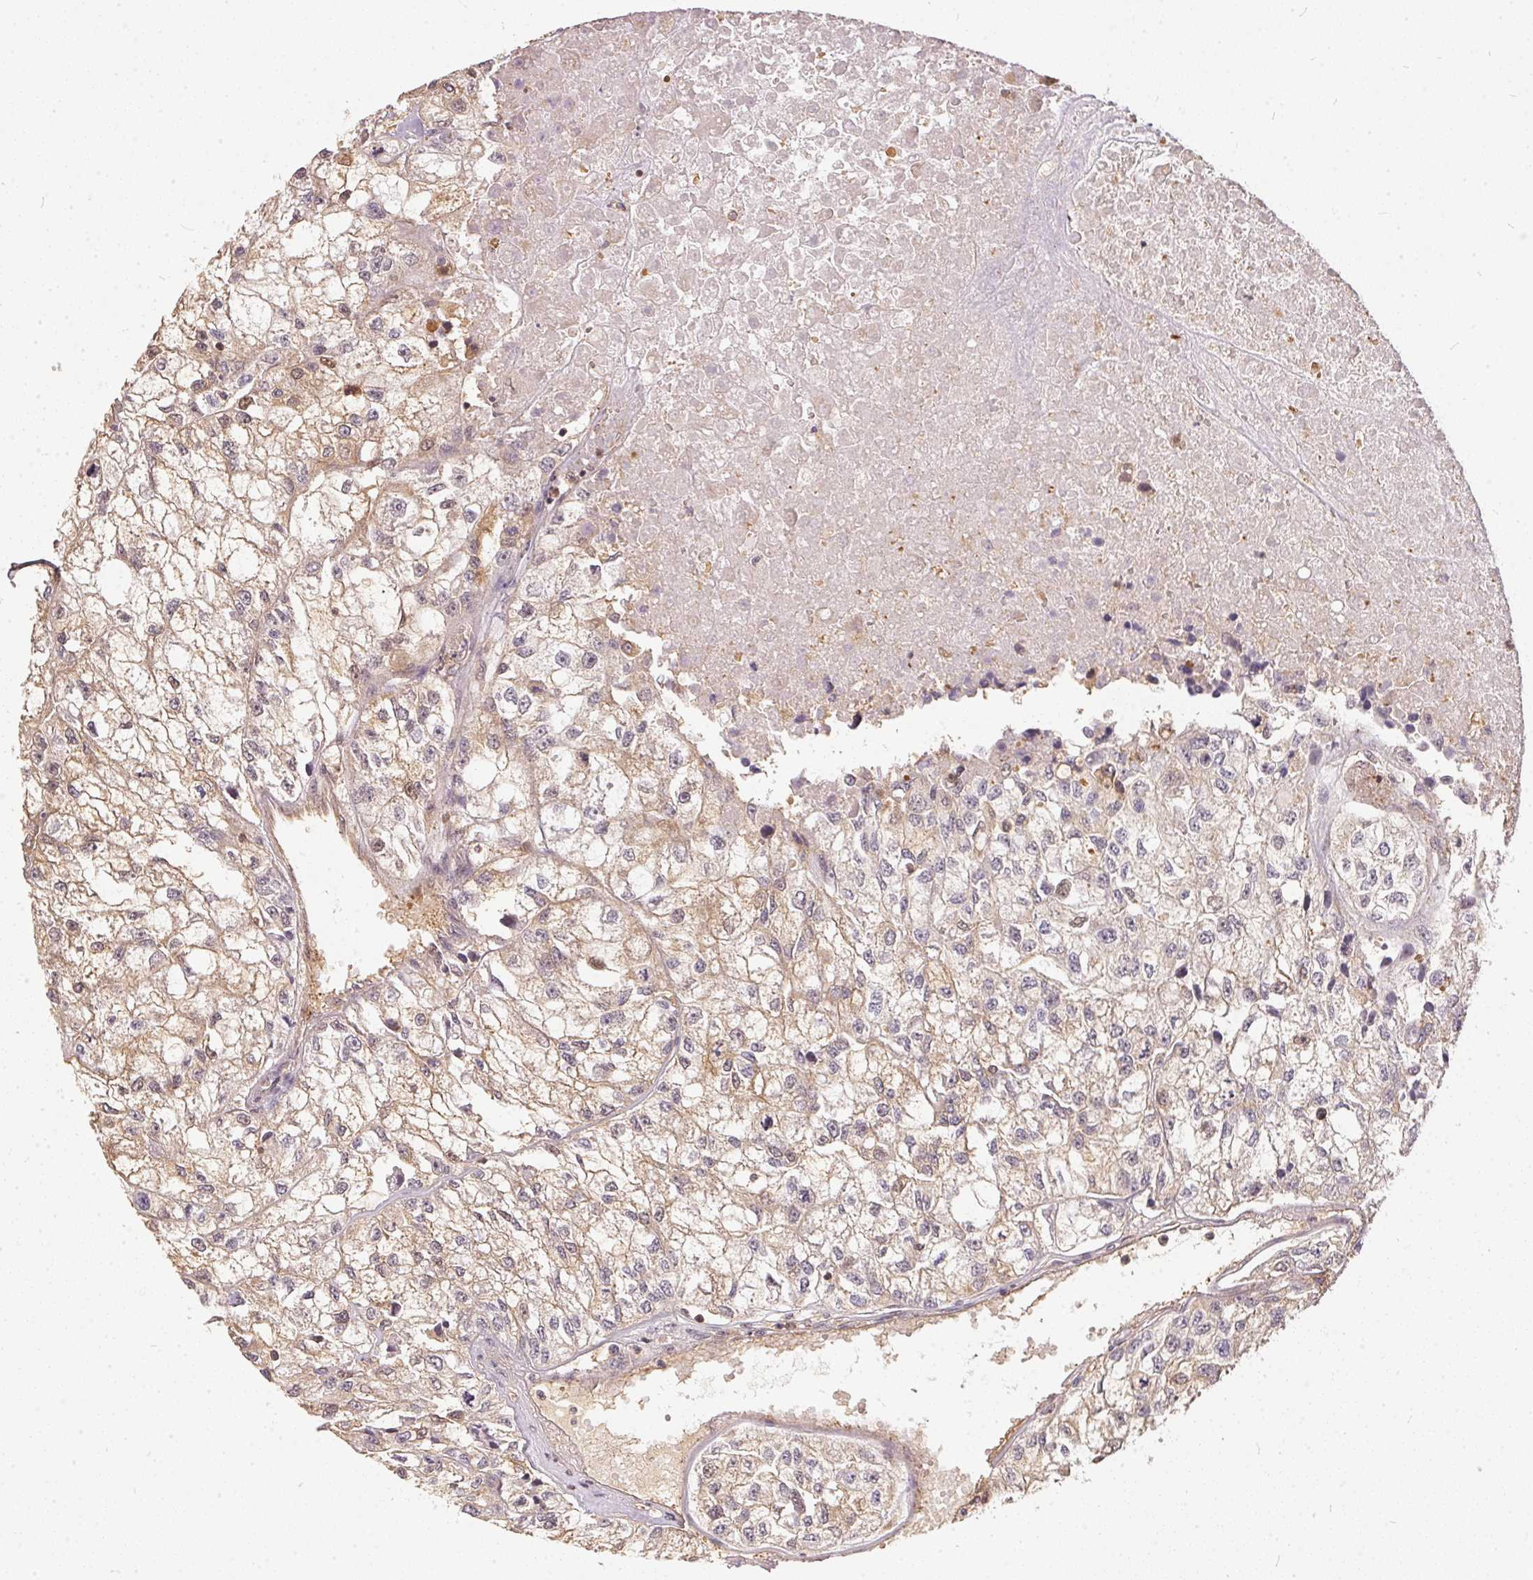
{"staining": {"intensity": "weak", "quantity": ">75%", "location": "cytoplasmic/membranous"}, "tissue": "renal cancer", "cell_type": "Tumor cells", "image_type": "cancer", "snomed": [{"axis": "morphology", "description": "Adenocarcinoma, NOS"}, {"axis": "topography", "description": "Kidney"}], "caption": "This is an image of immunohistochemistry (IHC) staining of renal cancer, which shows weak expression in the cytoplasmic/membranous of tumor cells.", "gene": "BLMH", "patient": {"sex": "male", "age": 56}}